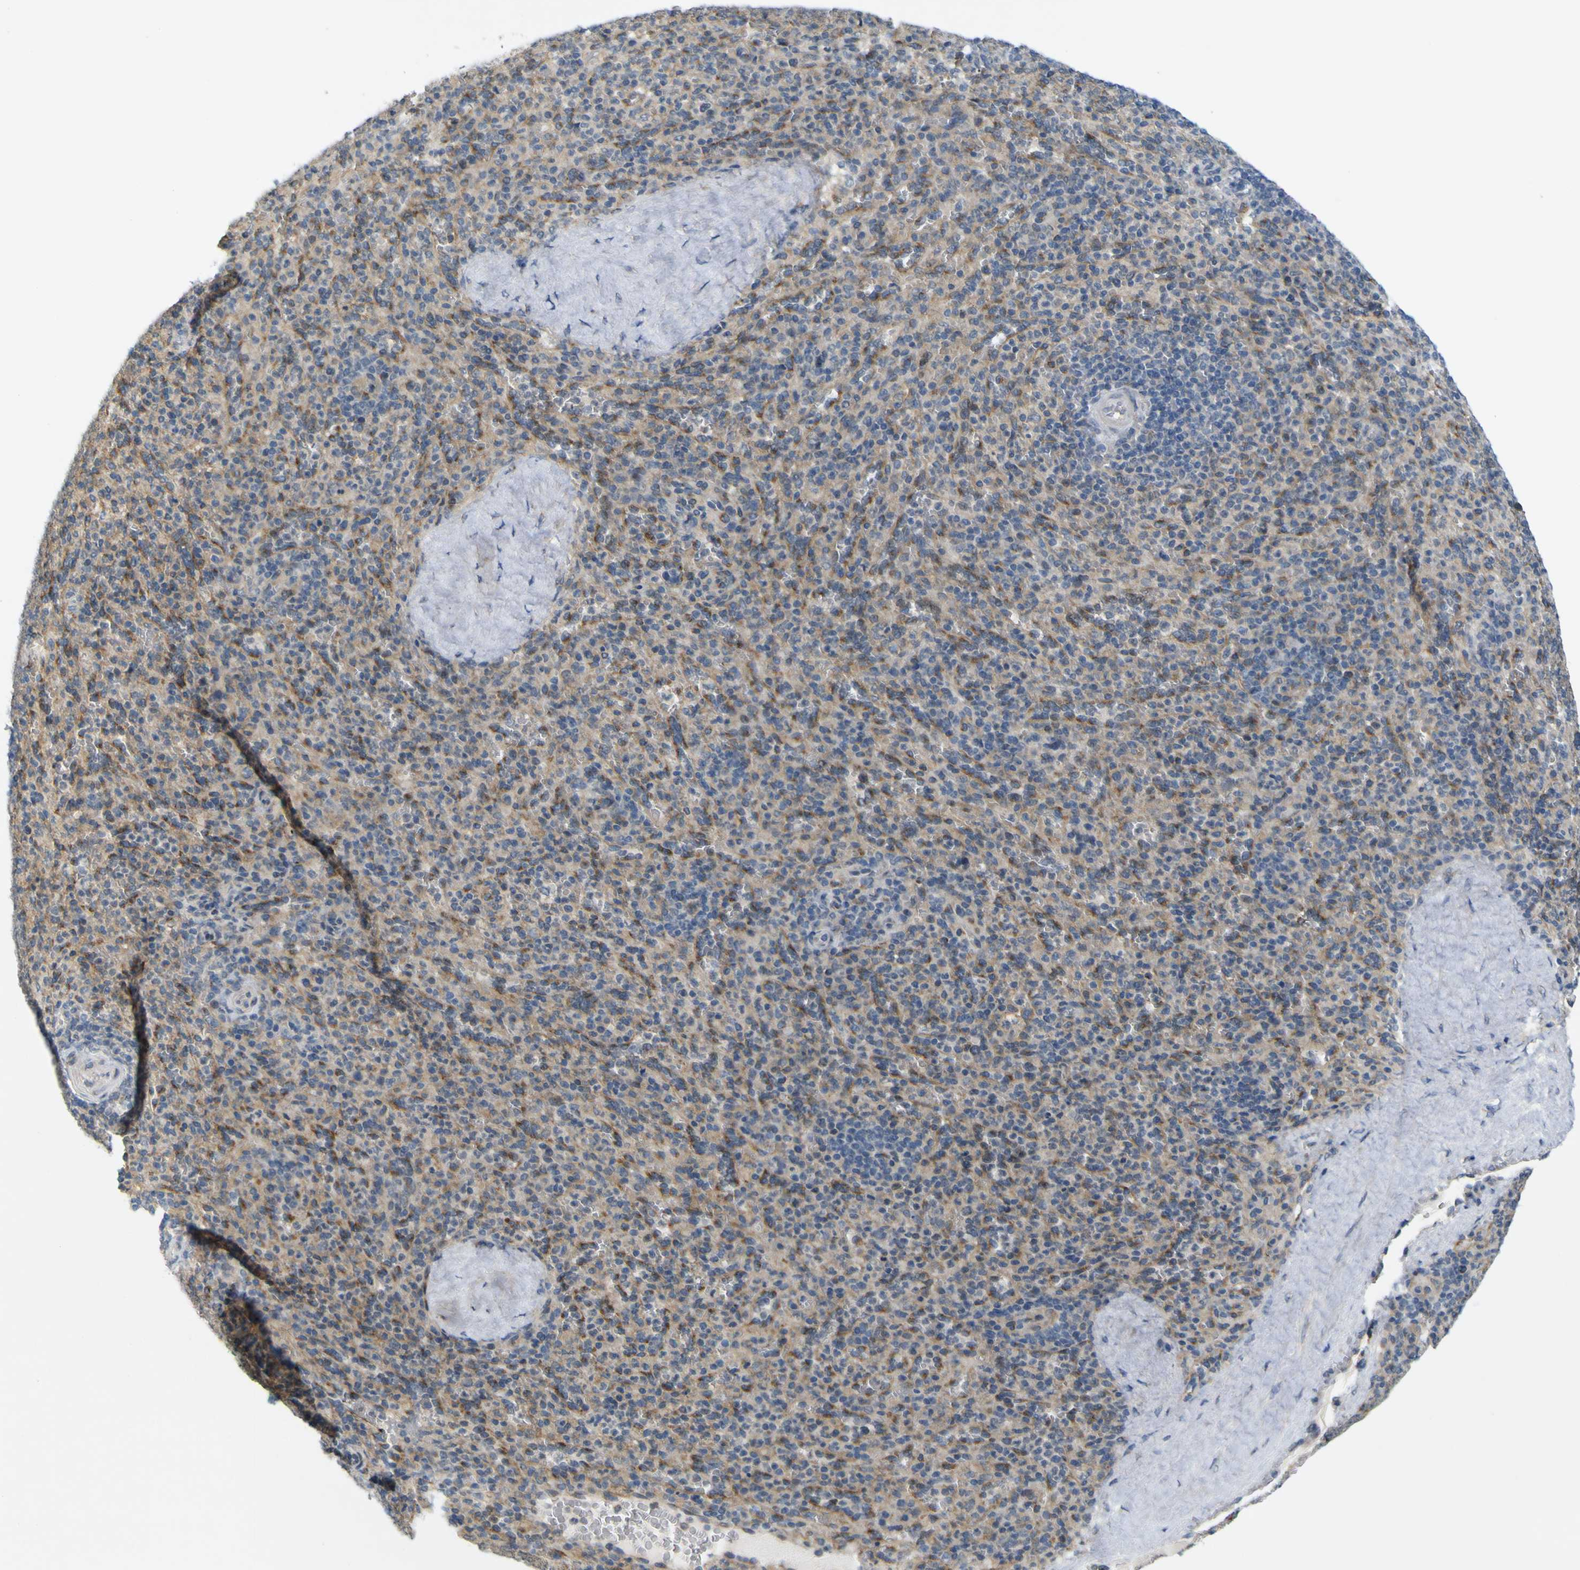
{"staining": {"intensity": "negative", "quantity": "none", "location": "none"}, "tissue": "spleen", "cell_type": "Cells in red pulp", "image_type": "normal", "snomed": [{"axis": "morphology", "description": "Normal tissue, NOS"}, {"axis": "topography", "description": "Spleen"}], "caption": "A photomicrograph of human spleen is negative for staining in cells in red pulp. (DAB (3,3'-diaminobenzidine) IHC with hematoxylin counter stain).", "gene": "IGF2R", "patient": {"sex": "male", "age": 36}}